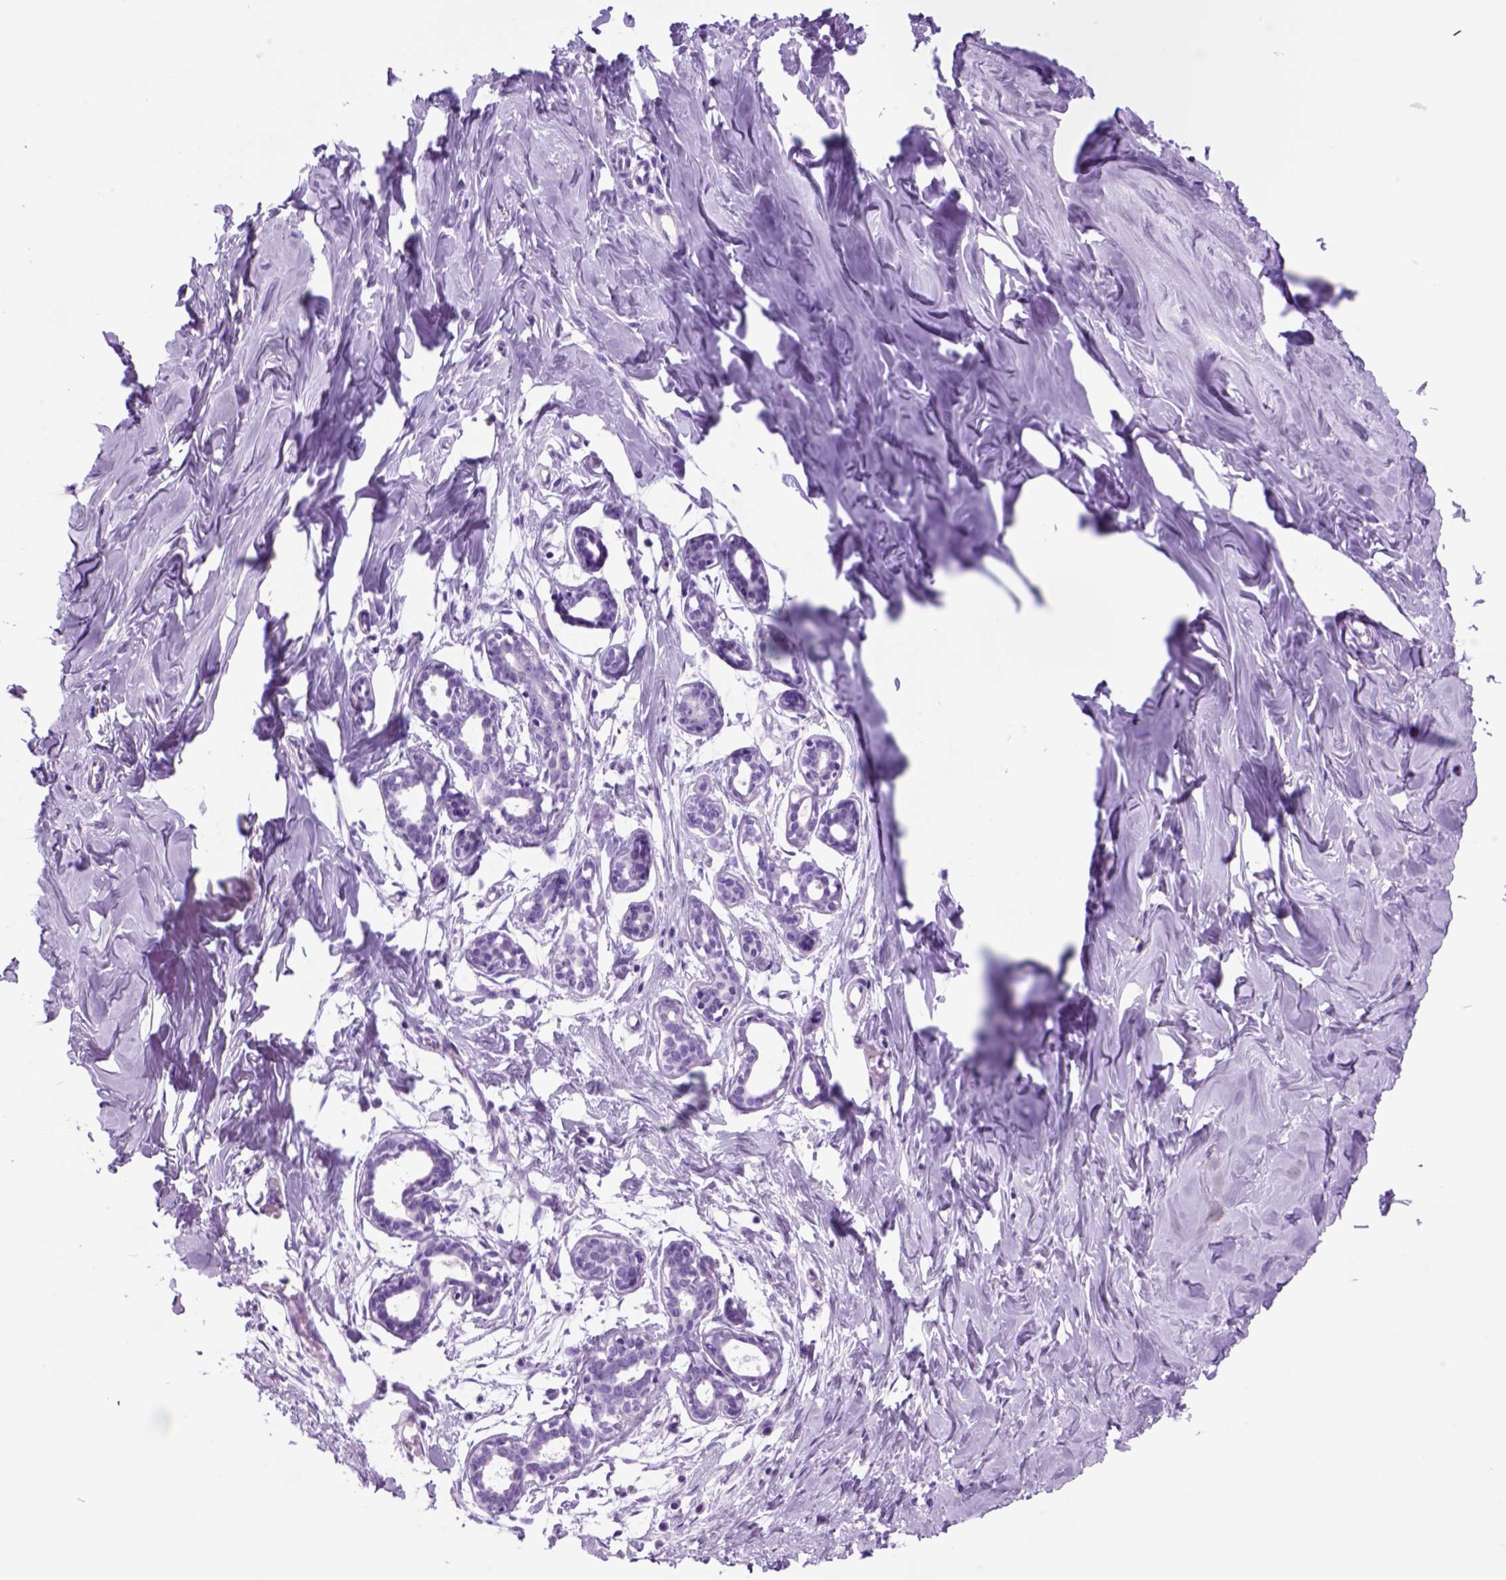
{"staining": {"intensity": "negative", "quantity": "none", "location": "none"}, "tissue": "breast", "cell_type": "Adipocytes", "image_type": "normal", "snomed": [{"axis": "morphology", "description": "Normal tissue, NOS"}, {"axis": "topography", "description": "Breast"}], "caption": "Human breast stained for a protein using IHC shows no expression in adipocytes.", "gene": "HHIPL2", "patient": {"sex": "female", "age": 27}}